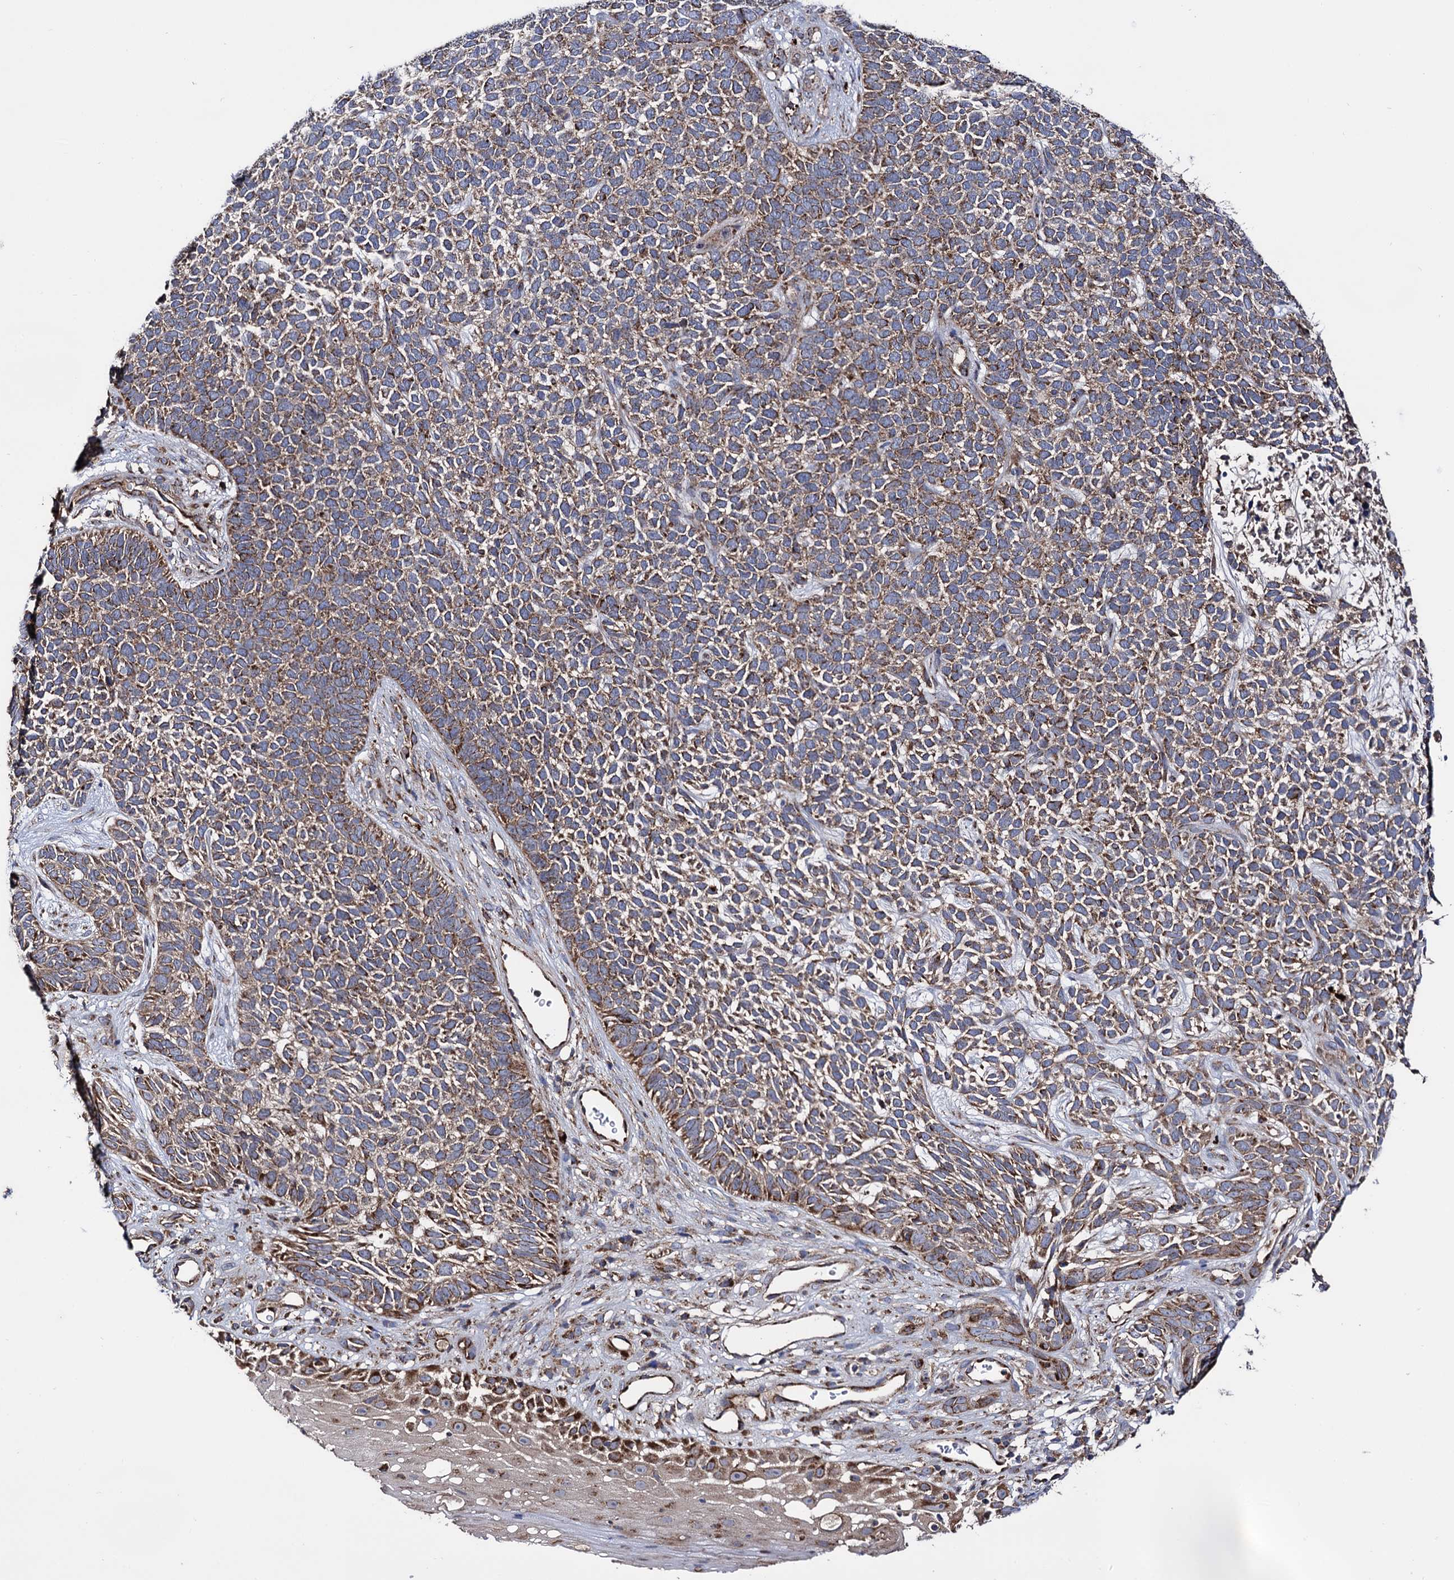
{"staining": {"intensity": "moderate", "quantity": ">75%", "location": "cytoplasmic/membranous"}, "tissue": "skin cancer", "cell_type": "Tumor cells", "image_type": "cancer", "snomed": [{"axis": "morphology", "description": "Basal cell carcinoma"}, {"axis": "topography", "description": "Skin"}], "caption": "There is medium levels of moderate cytoplasmic/membranous positivity in tumor cells of basal cell carcinoma (skin), as demonstrated by immunohistochemical staining (brown color).", "gene": "IQCH", "patient": {"sex": "female", "age": 84}}